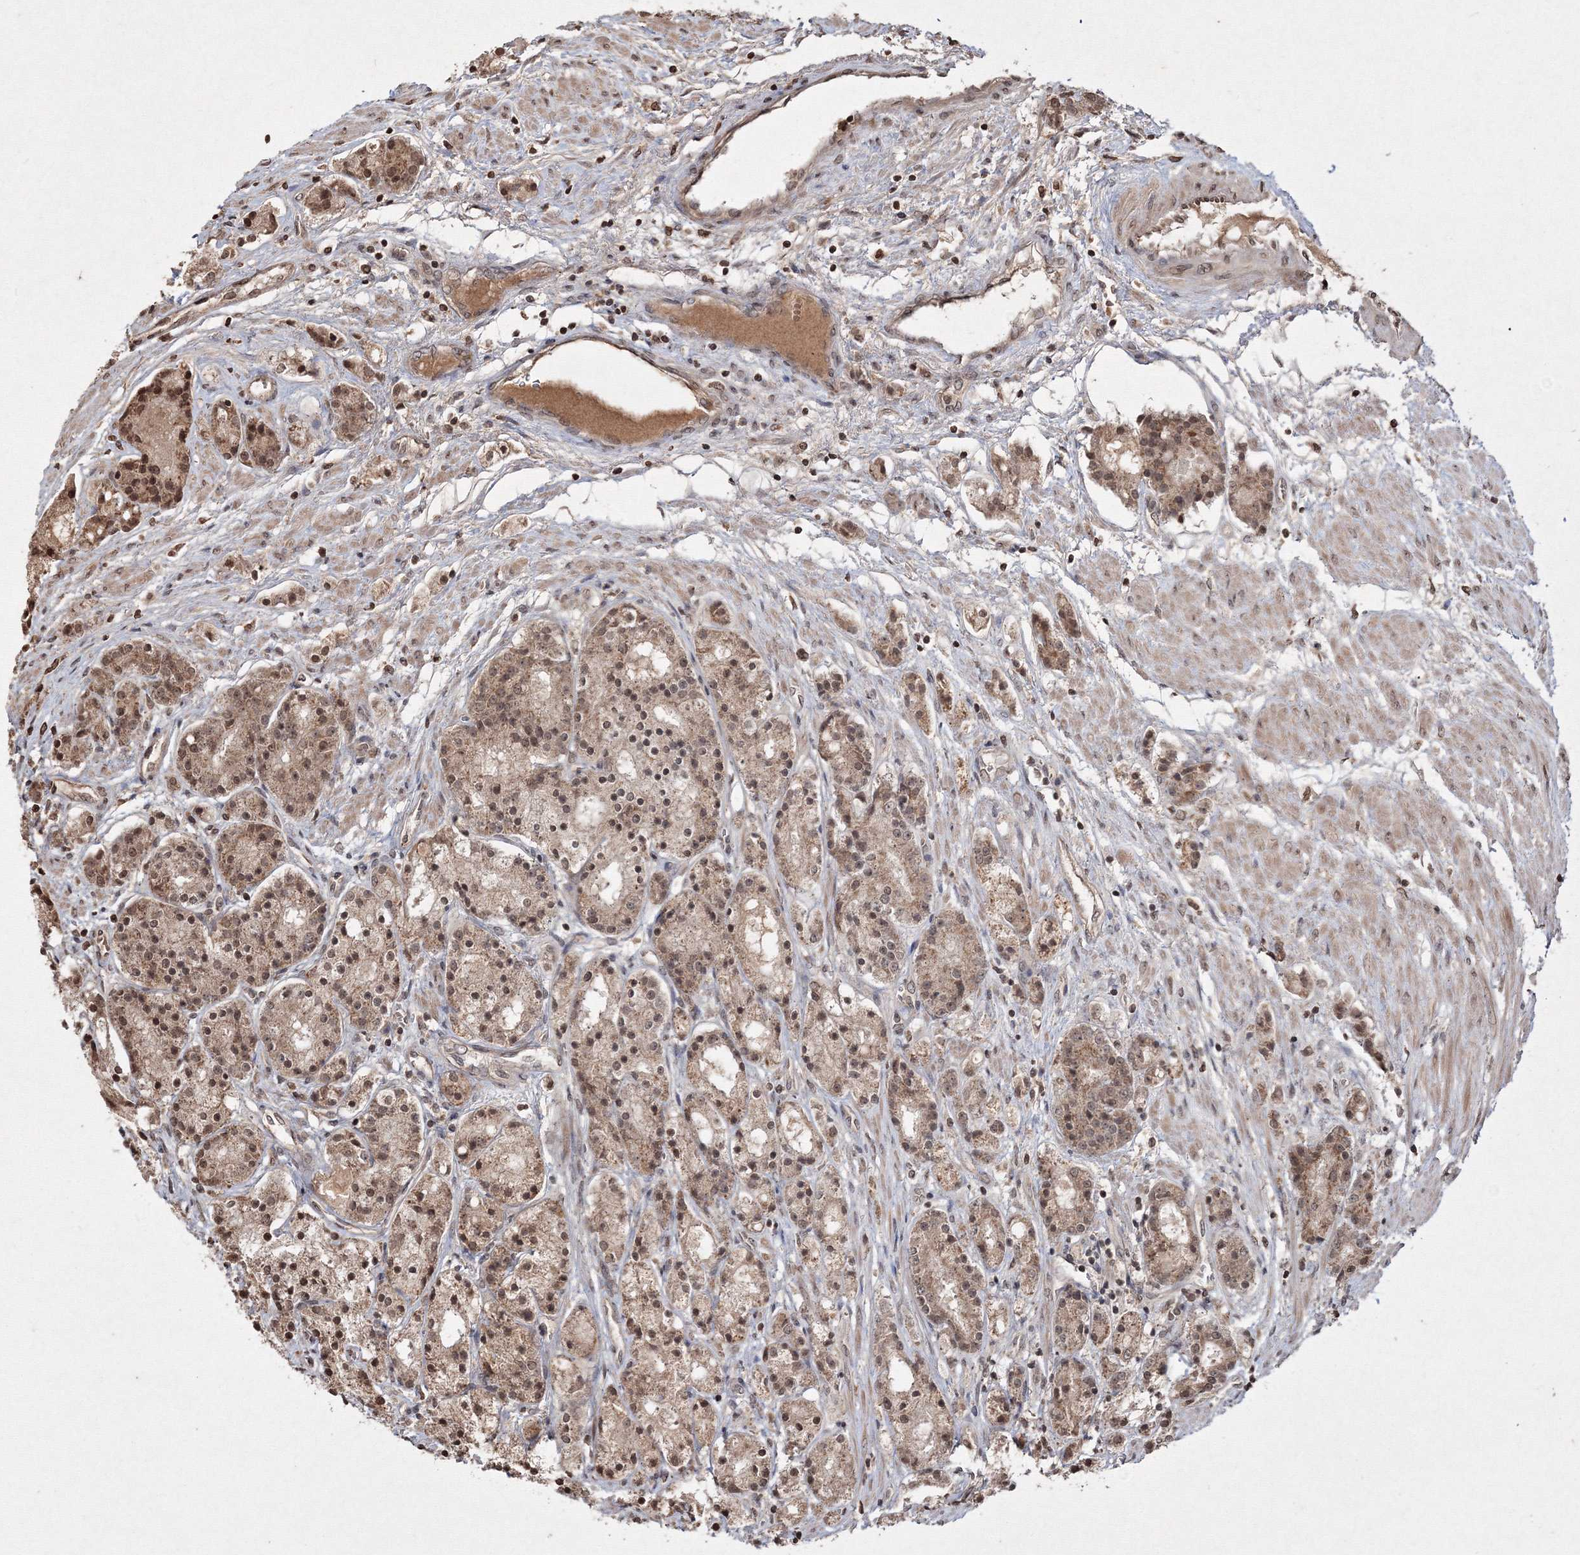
{"staining": {"intensity": "moderate", "quantity": ">75%", "location": "cytoplasmic/membranous,nuclear"}, "tissue": "prostate cancer", "cell_type": "Tumor cells", "image_type": "cancer", "snomed": [{"axis": "morphology", "description": "Adenocarcinoma, High grade"}, {"axis": "topography", "description": "Prostate"}], "caption": "Protein staining of prostate cancer (adenocarcinoma (high-grade)) tissue shows moderate cytoplasmic/membranous and nuclear staining in approximately >75% of tumor cells.", "gene": "PEX13", "patient": {"sex": "male", "age": 60}}